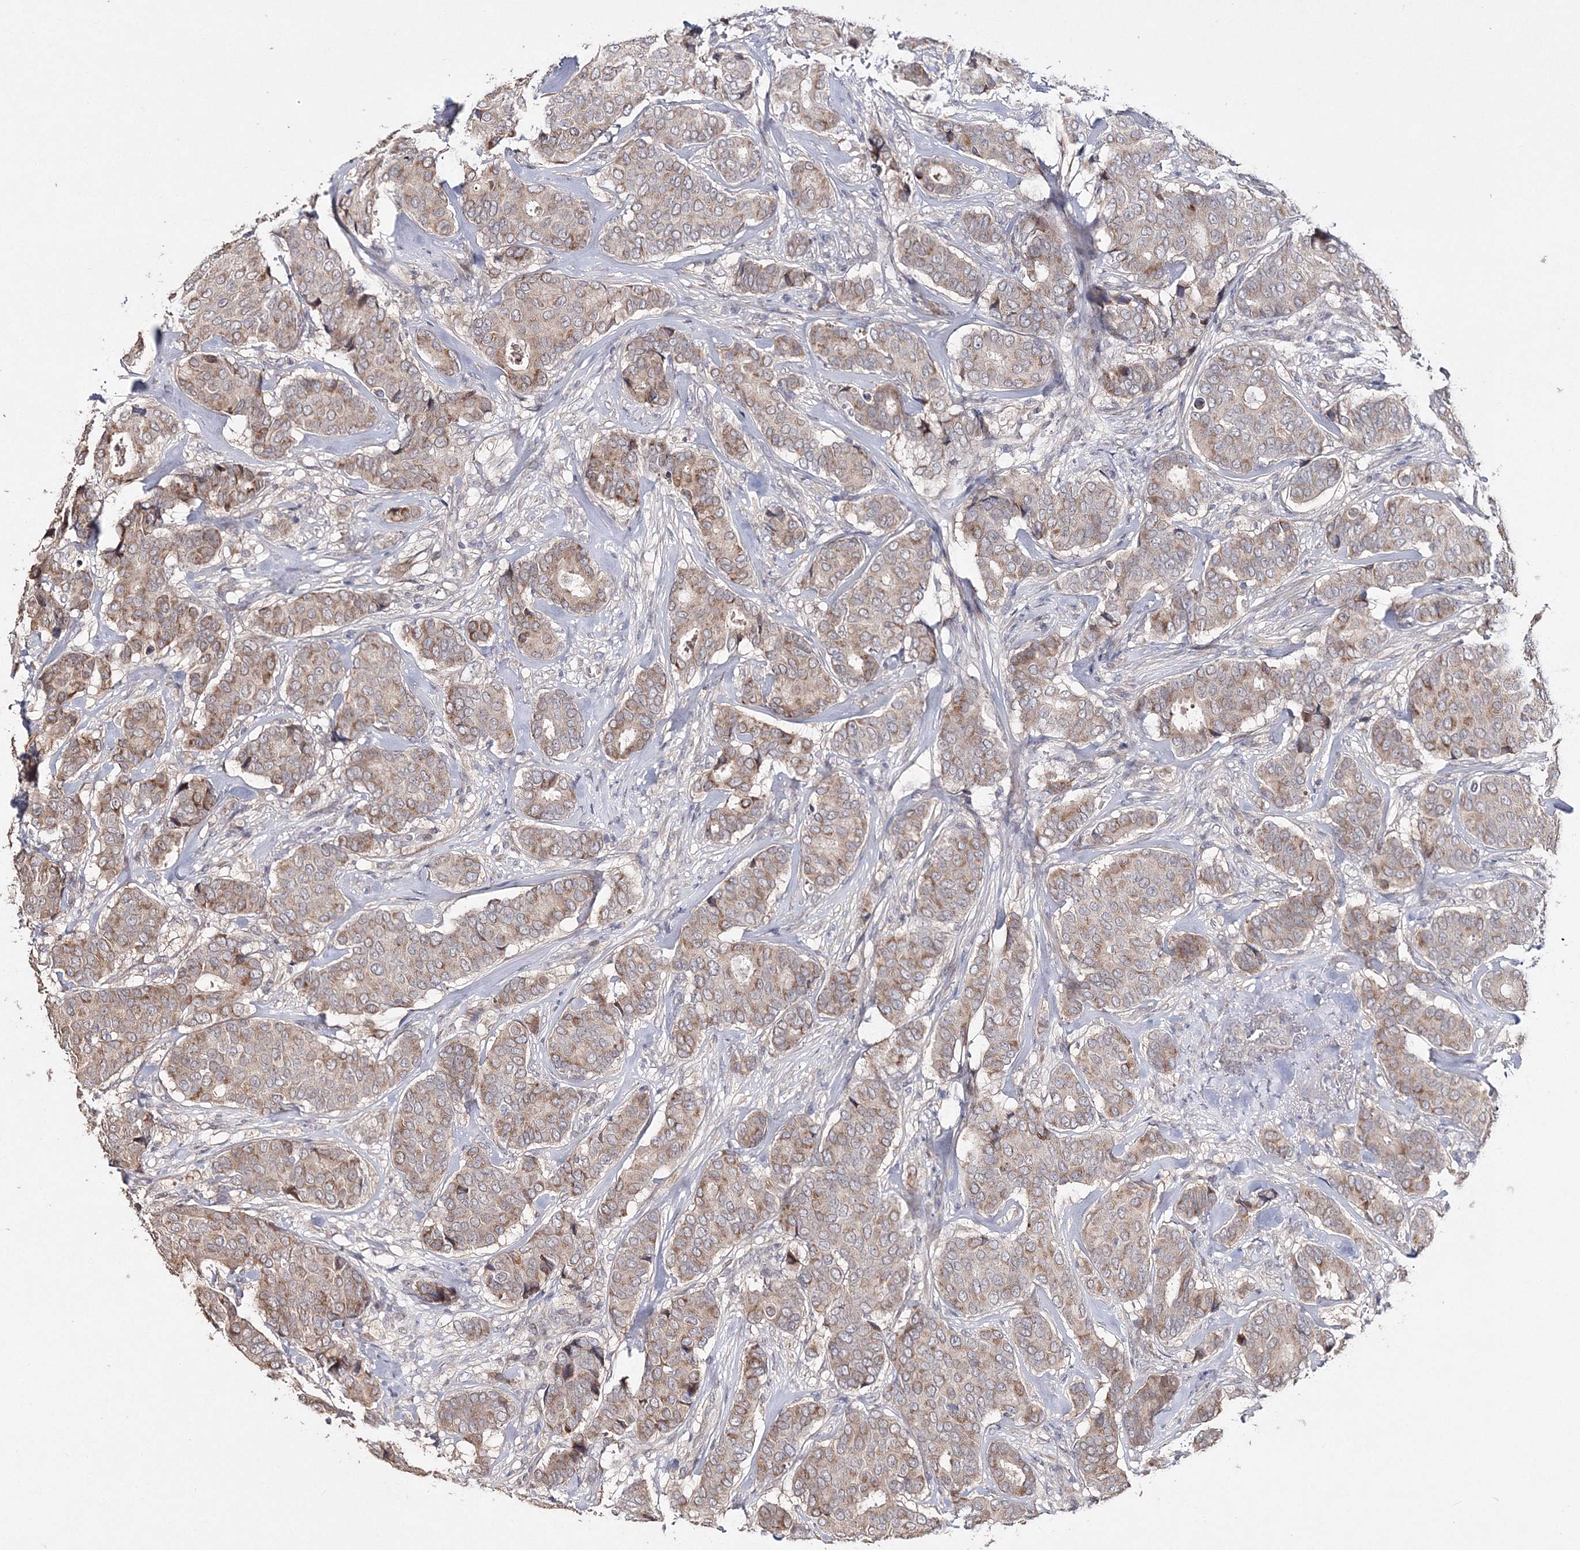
{"staining": {"intensity": "weak", "quantity": ">75%", "location": "cytoplasmic/membranous"}, "tissue": "breast cancer", "cell_type": "Tumor cells", "image_type": "cancer", "snomed": [{"axis": "morphology", "description": "Duct carcinoma"}, {"axis": "topography", "description": "Breast"}], "caption": "This photomicrograph shows immunohistochemistry staining of human breast cancer, with low weak cytoplasmic/membranous expression in about >75% of tumor cells.", "gene": "GJB5", "patient": {"sex": "female", "age": 75}}